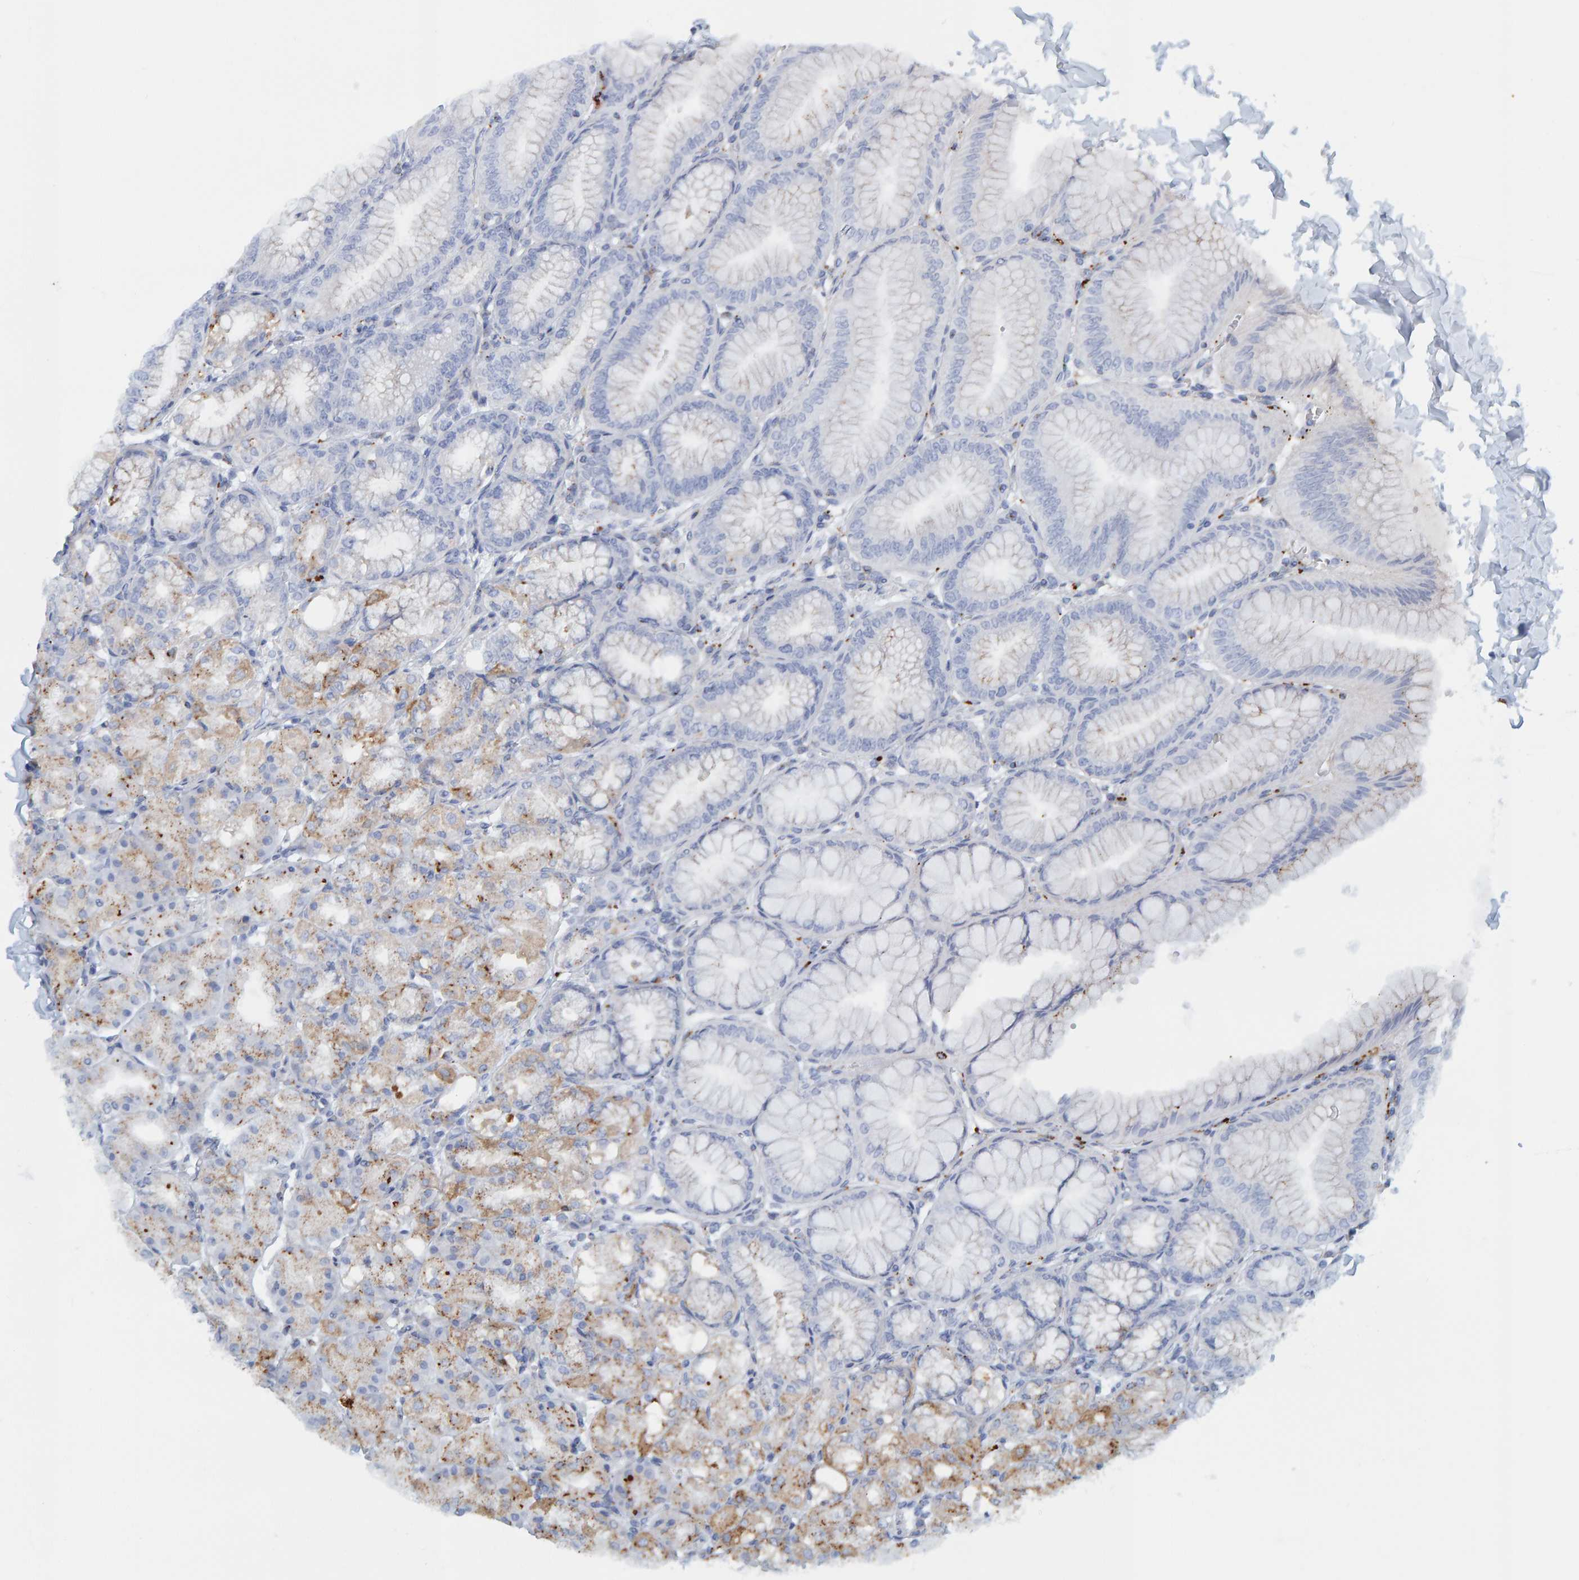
{"staining": {"intensity": "moderate", "quantity": "<25%", "location": "cytoplasmic/membranous"}, "tissue": "stomach", "cell_type": "Glandular cells", "image_type": "normal", "snomed": [{"axis": "morphology", "description": "Normal tissue, NOS"}, {"axis": "topography", "description": "Stomach, lower"}], "caption": "Brown immunohistochemical staining in normal human stomach demonstrates moderate cytoplasmic/membranous expression in about <25% of glandular cells. The staining was performed using DAB (3,3'-diaminobenzidine) to visualize the protein expression in brown, while the nuclei were stained in blue with hematoxylin (Magnification: 20x).", "gene": "BIN3", "patient": {"sex": "male", "age": 71}}